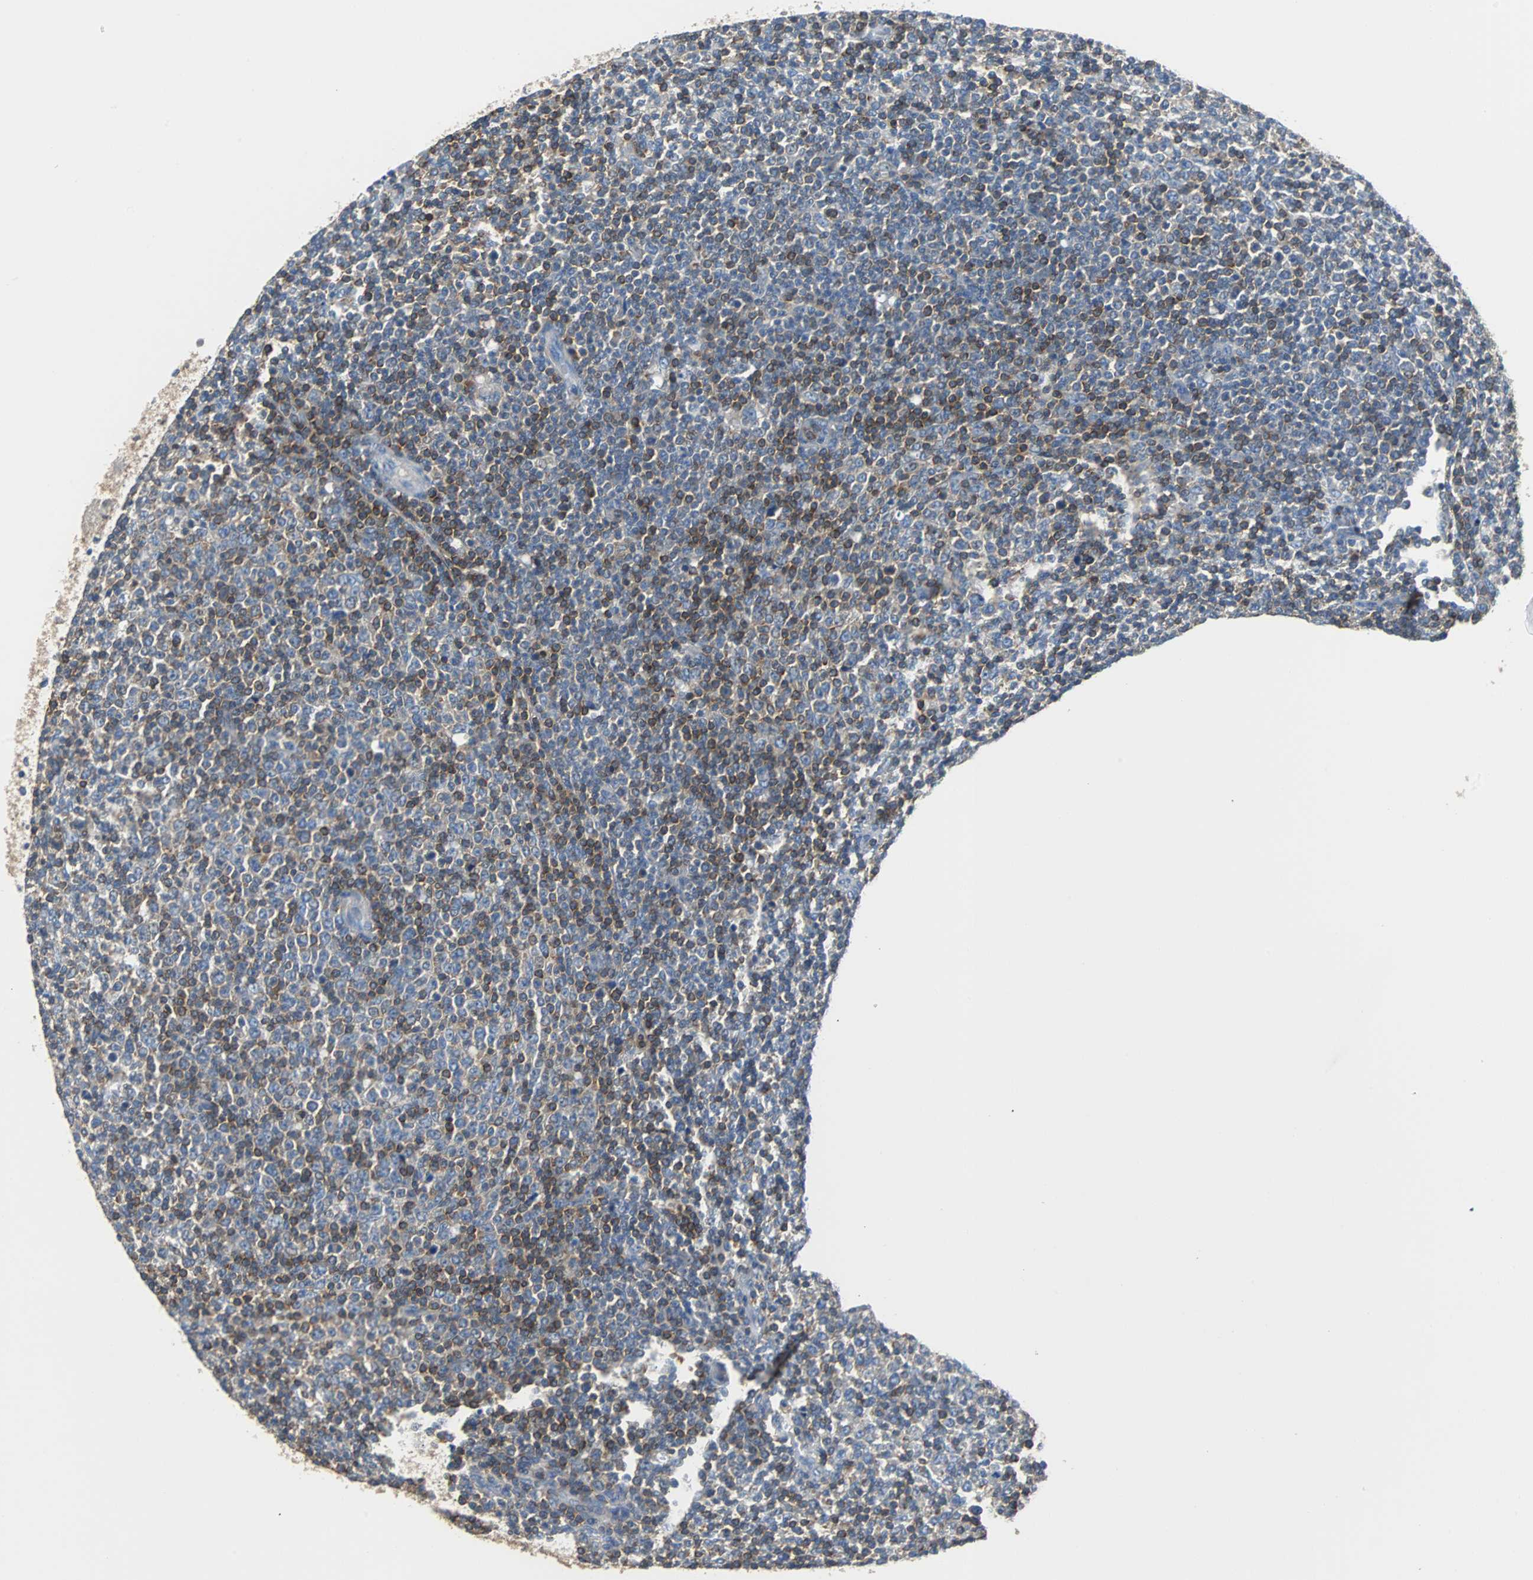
{"staining": {"intensity": "moderate", "quantity": "<25%", "location": "cytoplasmic/membranous"}, "tissue": "lymphoma", "cell_type": "Tumor cells", "image_type": "cancer", "snomed": [{"axis": "morphology", "description": "Malignant lymphoma, non-Hodgkin's type, Low grade"}, {"axis": "topography", "description": "Lymph node"}], "caption": "Human malignant lymphoma, non-Hodgkin's type (low-grade) stained with a brown dye reveals moderate cytoplasmic/membranous positive positivity in about <25% of tumor cells.", "gene": "TSC22D4", "patient": {"sex": "male", "age": 70}}